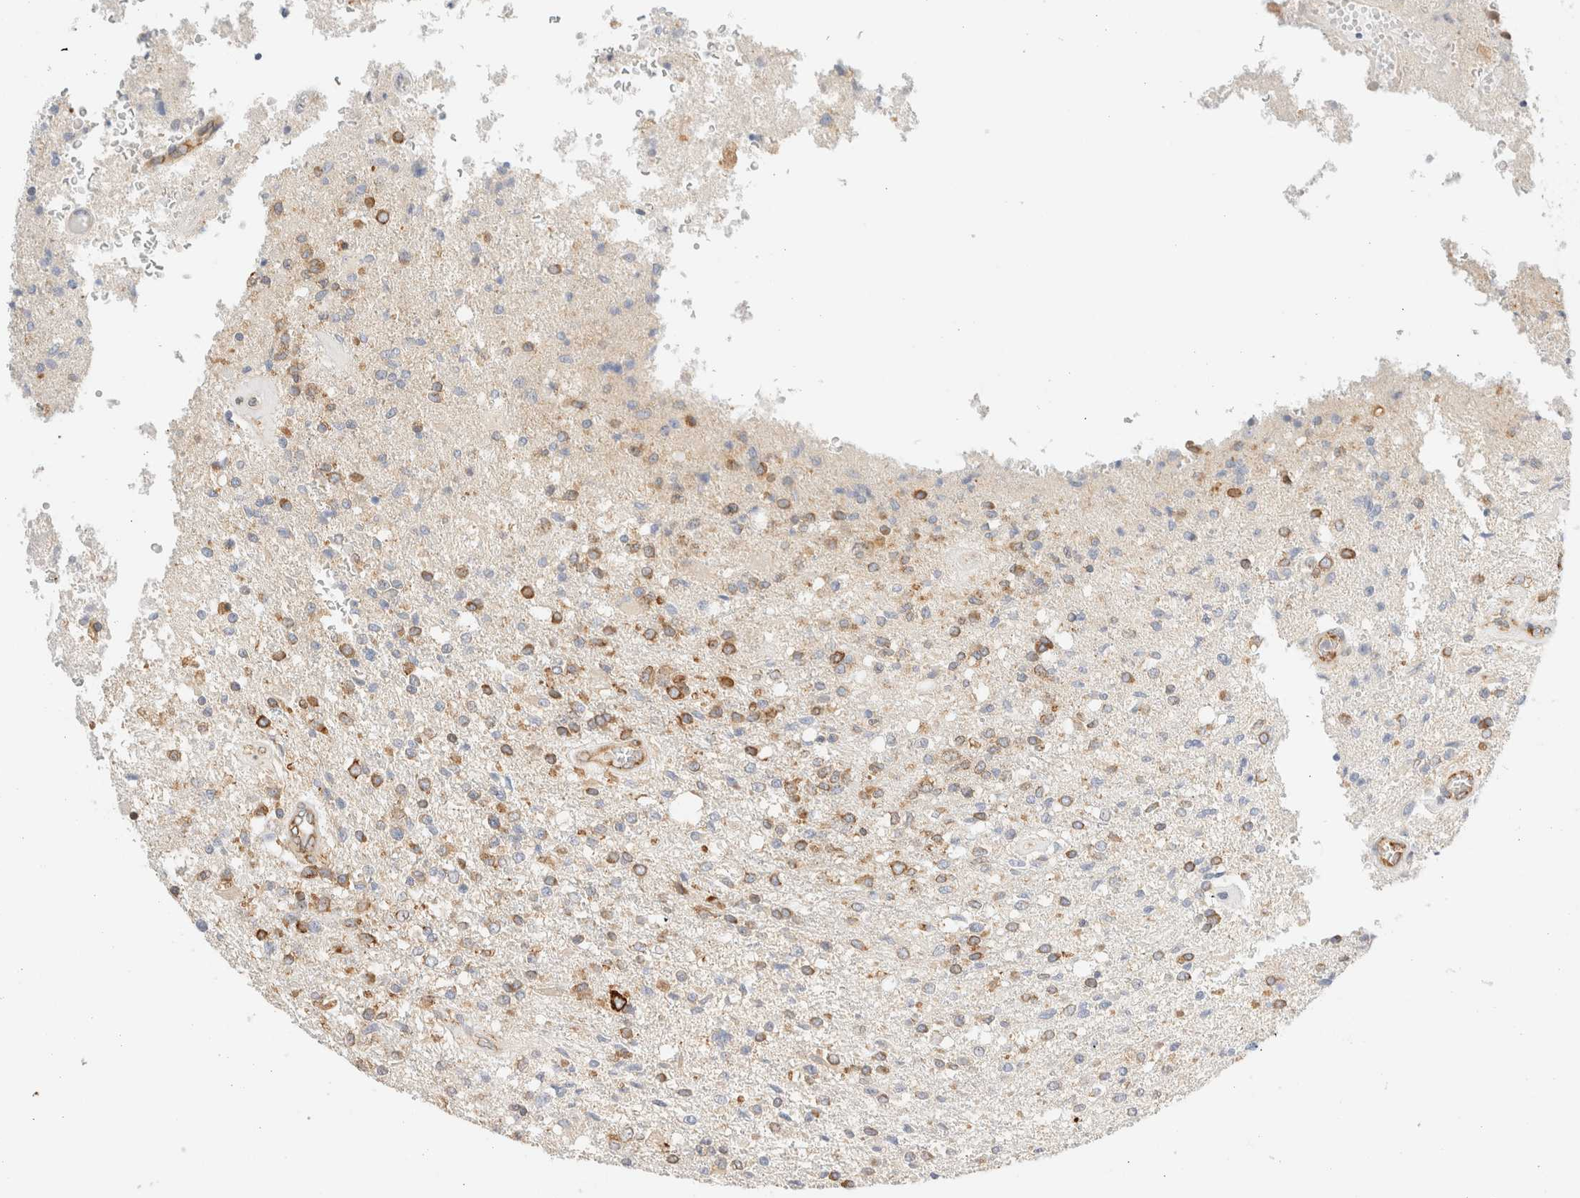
{"staining": {"intensity": "moderate", "quantity": ">75%", "location": "cytoplasmic/membranous"}, "tissue": "glioma", "cell_type": "Tumor cells", "image_type": "cancer", "snomed": [{"axis": "morphology", "description": "Normal tissue, NOS"}, {"axis": "morphology", "description": "Glioma, malignant, High grade"}, {"axis": "topography", "description": "Cerebral cortex"}], "caption": "Brown immunohistochemical staining in human high-grade glioma (malignant) displays moderate cytoplasmic/membranous positivity in about >75% of tumor cells.", "gene": "ZC2HC1A", "patient": {"sex": "male", "age": 77}}